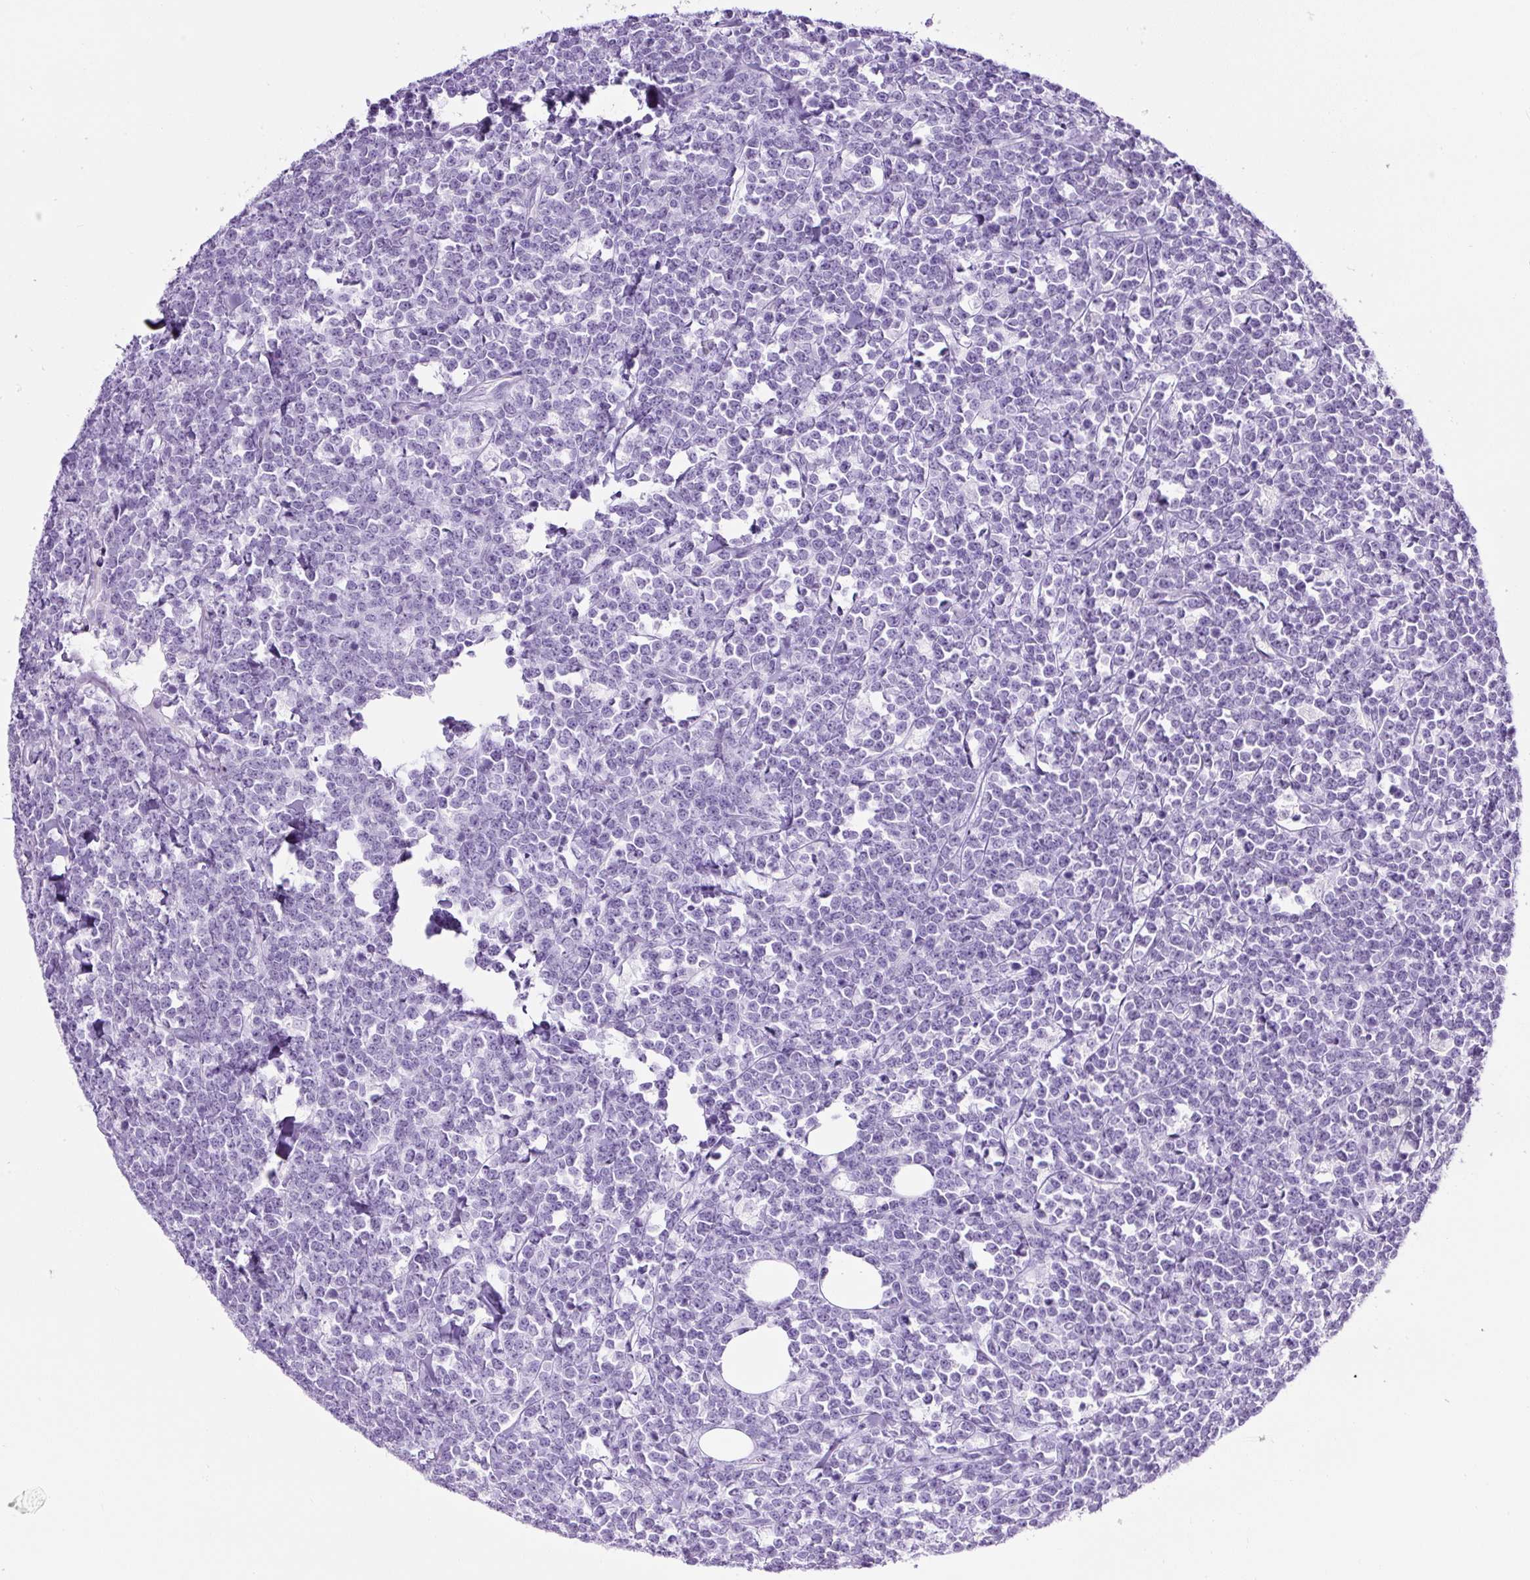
{"staining": {"intensity": "negative", "quantity": "none", "location": "none"}, "tissue": "lymphoma", "cell_type": "Tumor cells", "image_type": "cancer", "snomed": [{"axis": "morphology", "description": "Malignant lymphoma, non-Hodgkin's type, High grade"}, {"axis": "topography", "description": "Small intestine"}, {"axis": "topography", "description": "Colon"}], "caption": "Protein analysis of lymphoma displays no significant staining in tumor cells.", "gene": "TMEM200B", "patient": {"sex": "male", "age": 8}}